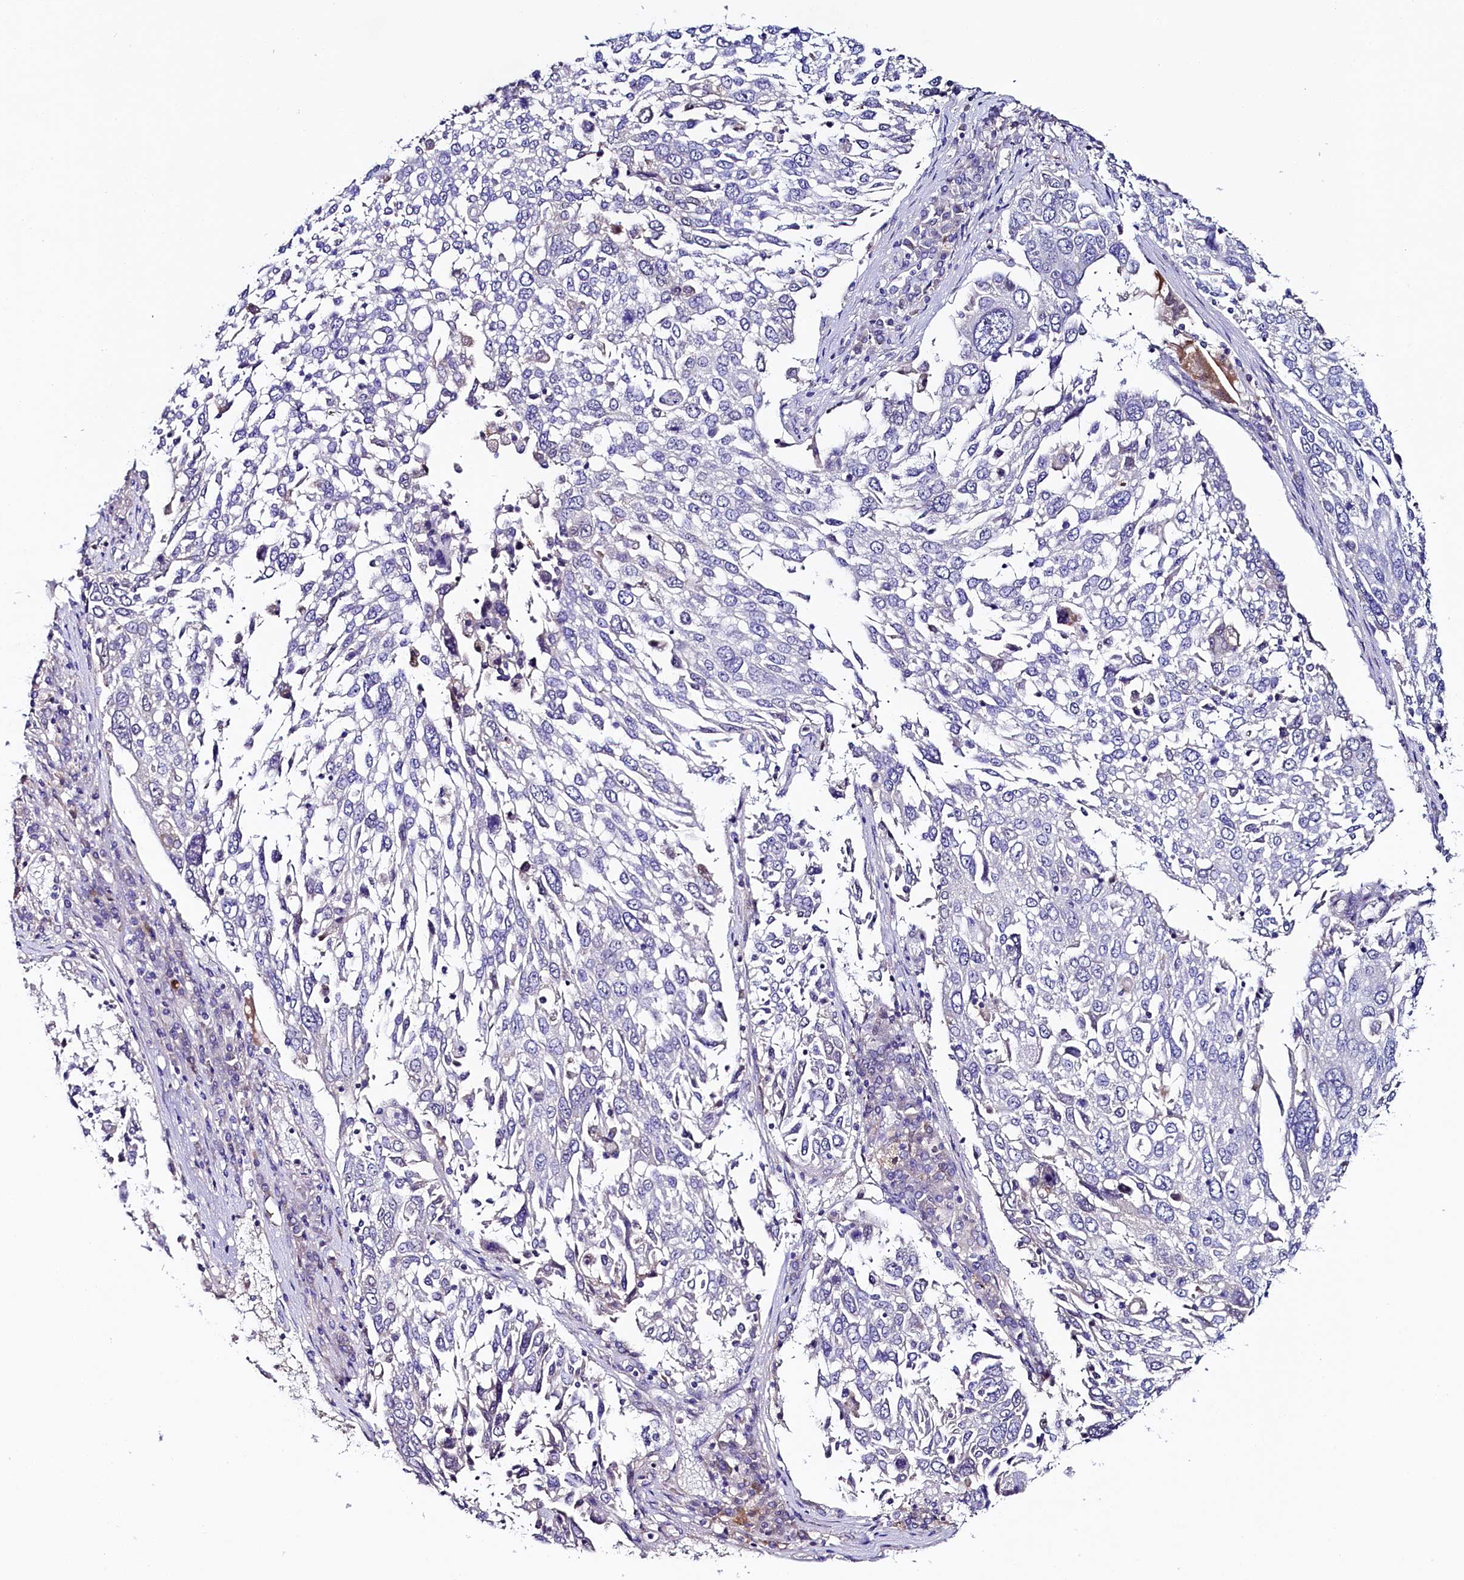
{"staining": {"intensity": "negative", "quantity": "none", "location": "none"}, "tissue": "lung cancer", "cell_type": "Tumor cells", "image_type": "cancer", "snomed": [{"axis": "morphology", "description": "Squamous cell carcinoma, NOS"}, {"axis": "topography", "description": "Lung"}], "caption": "High magnification brightfield microscopy of lung cancer stained with DAB (brown) and counterstained with hematoxylin (blue): tumor cells show no significant expression.", "gene": "FLYWCH2", "patient": {"sex": "male", "age": 65}}